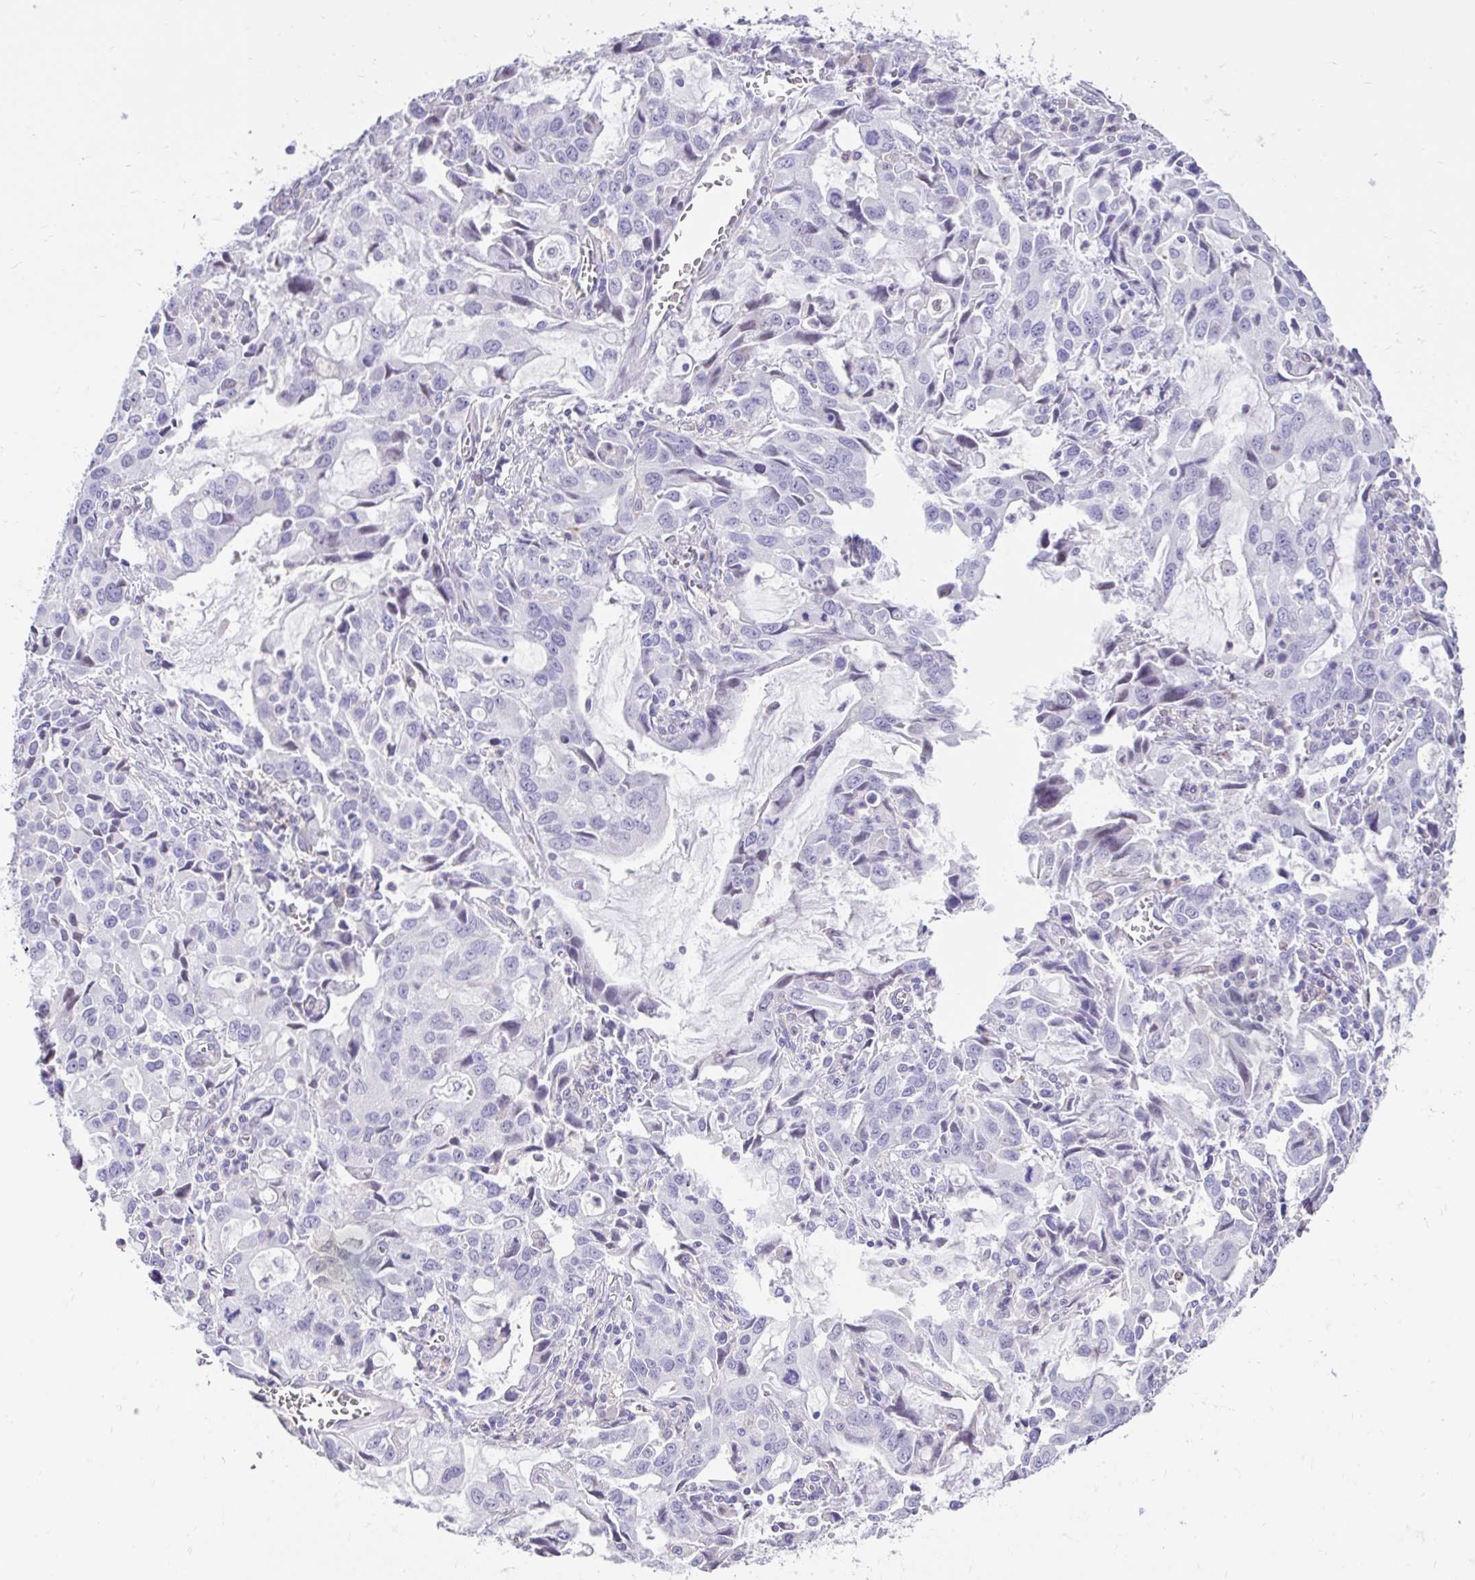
{"staining": {"intensity": "negative", "quantity": "none", "location": "none"}, "tissue": "stomach cancer", "cell_type": "Tumor cells", "image_type": "cancer", "snomed": [{"axis": "morphology", "description": "Adenocarcinoma, NOS"}, {"axis": "topography", "description": "Stomach, upper"}], "caption": "Photomicrograph shows no significant protein expression in tumor cells of stomach adenocarcinoma.", "gene": "NHLH2", "patient": {"sex": "male", "age": 85}}